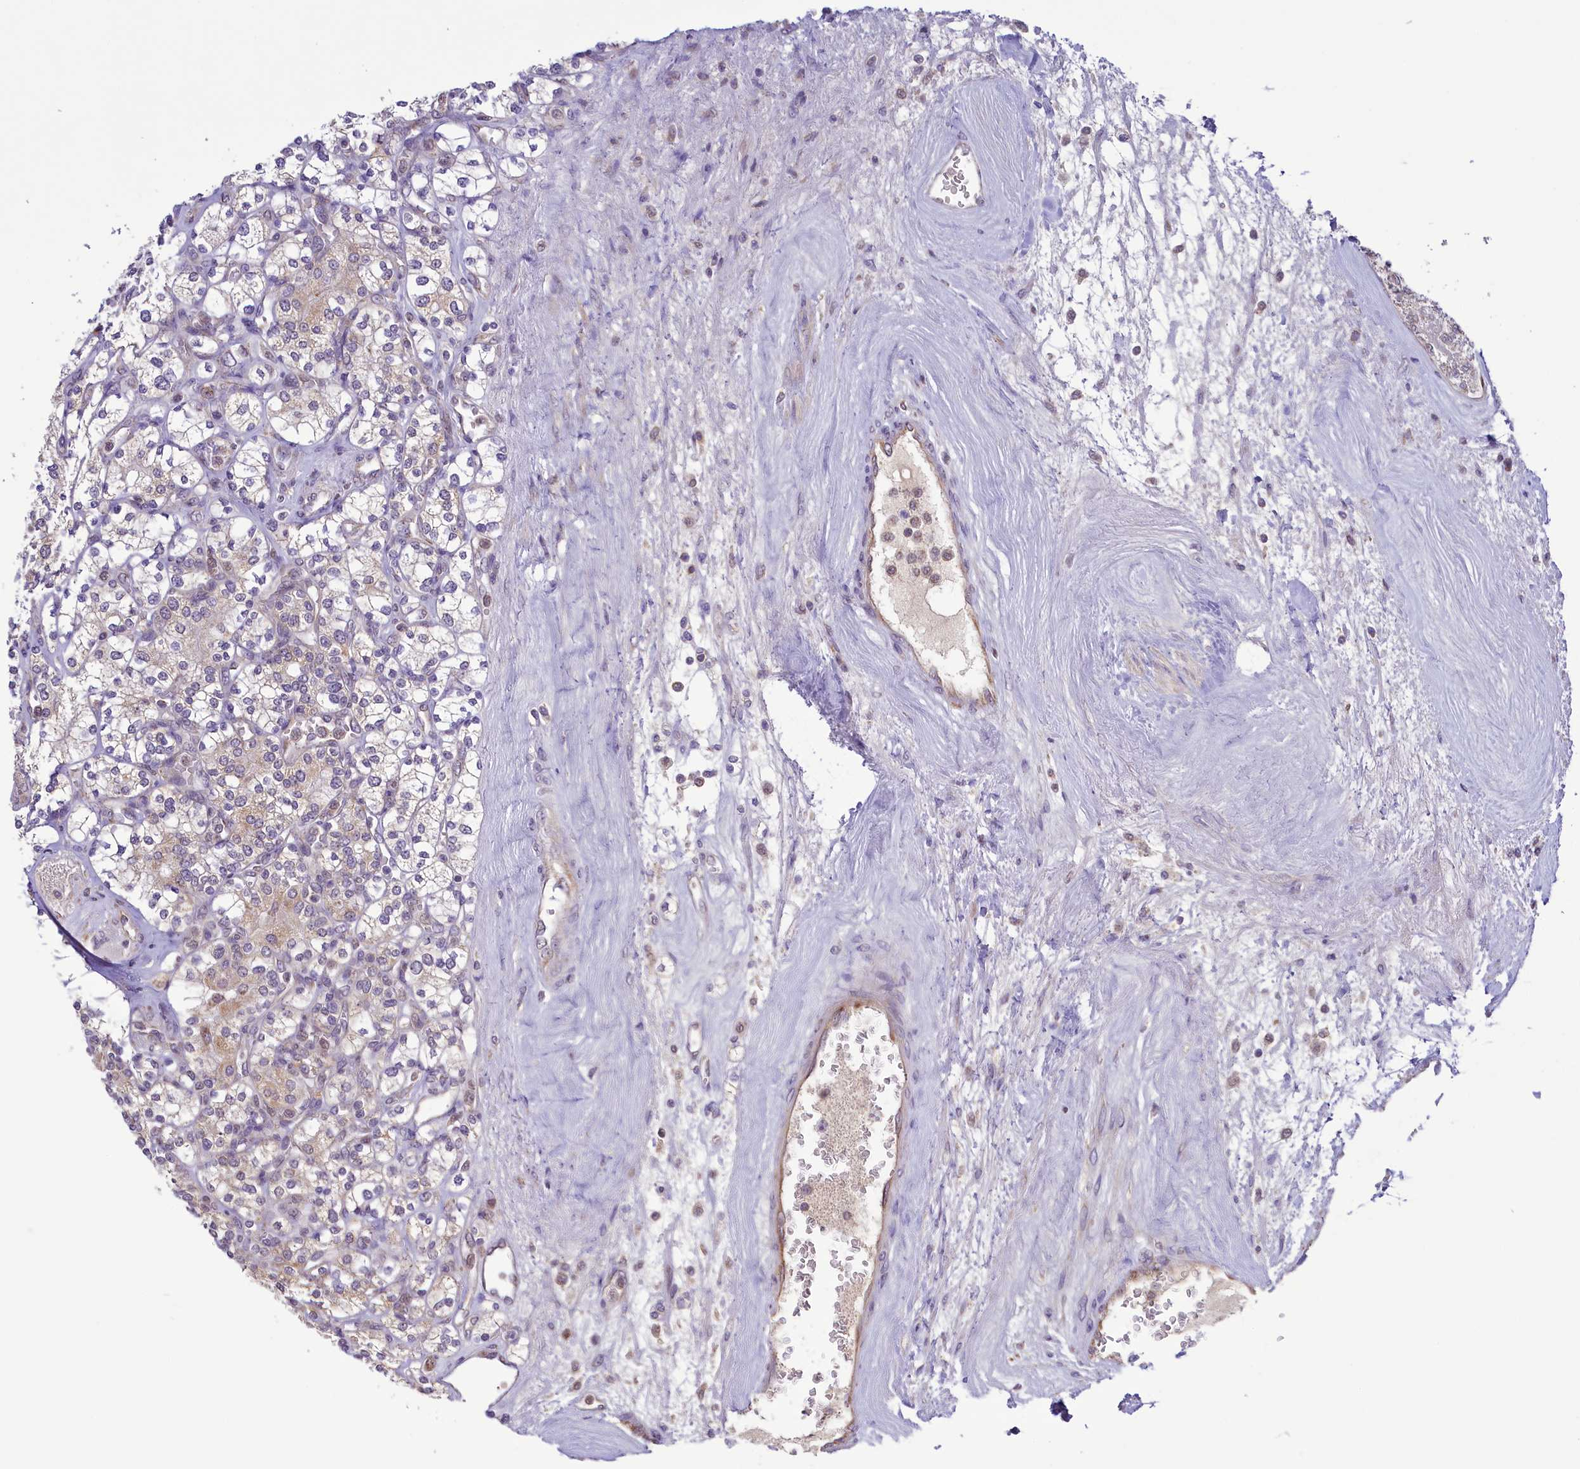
{"staining": {"intensity": "weak", "quantity": "<25%", "location": "cytoplasmic/membranous"}, "tissue": "renal cancer", "cell_type": "Tumor cells", "image_type": "cancer", "snomed": [{"axis": "morphology", "description": "Adenocarcinoma, NOS"}, {"axis": "topography", "description": "Kidney"}], "caption": "Tumor cells show no significant protein positivity in renal cancer.", "gene": "PAF1", "patient": {"sex": "male", "age": 77}}